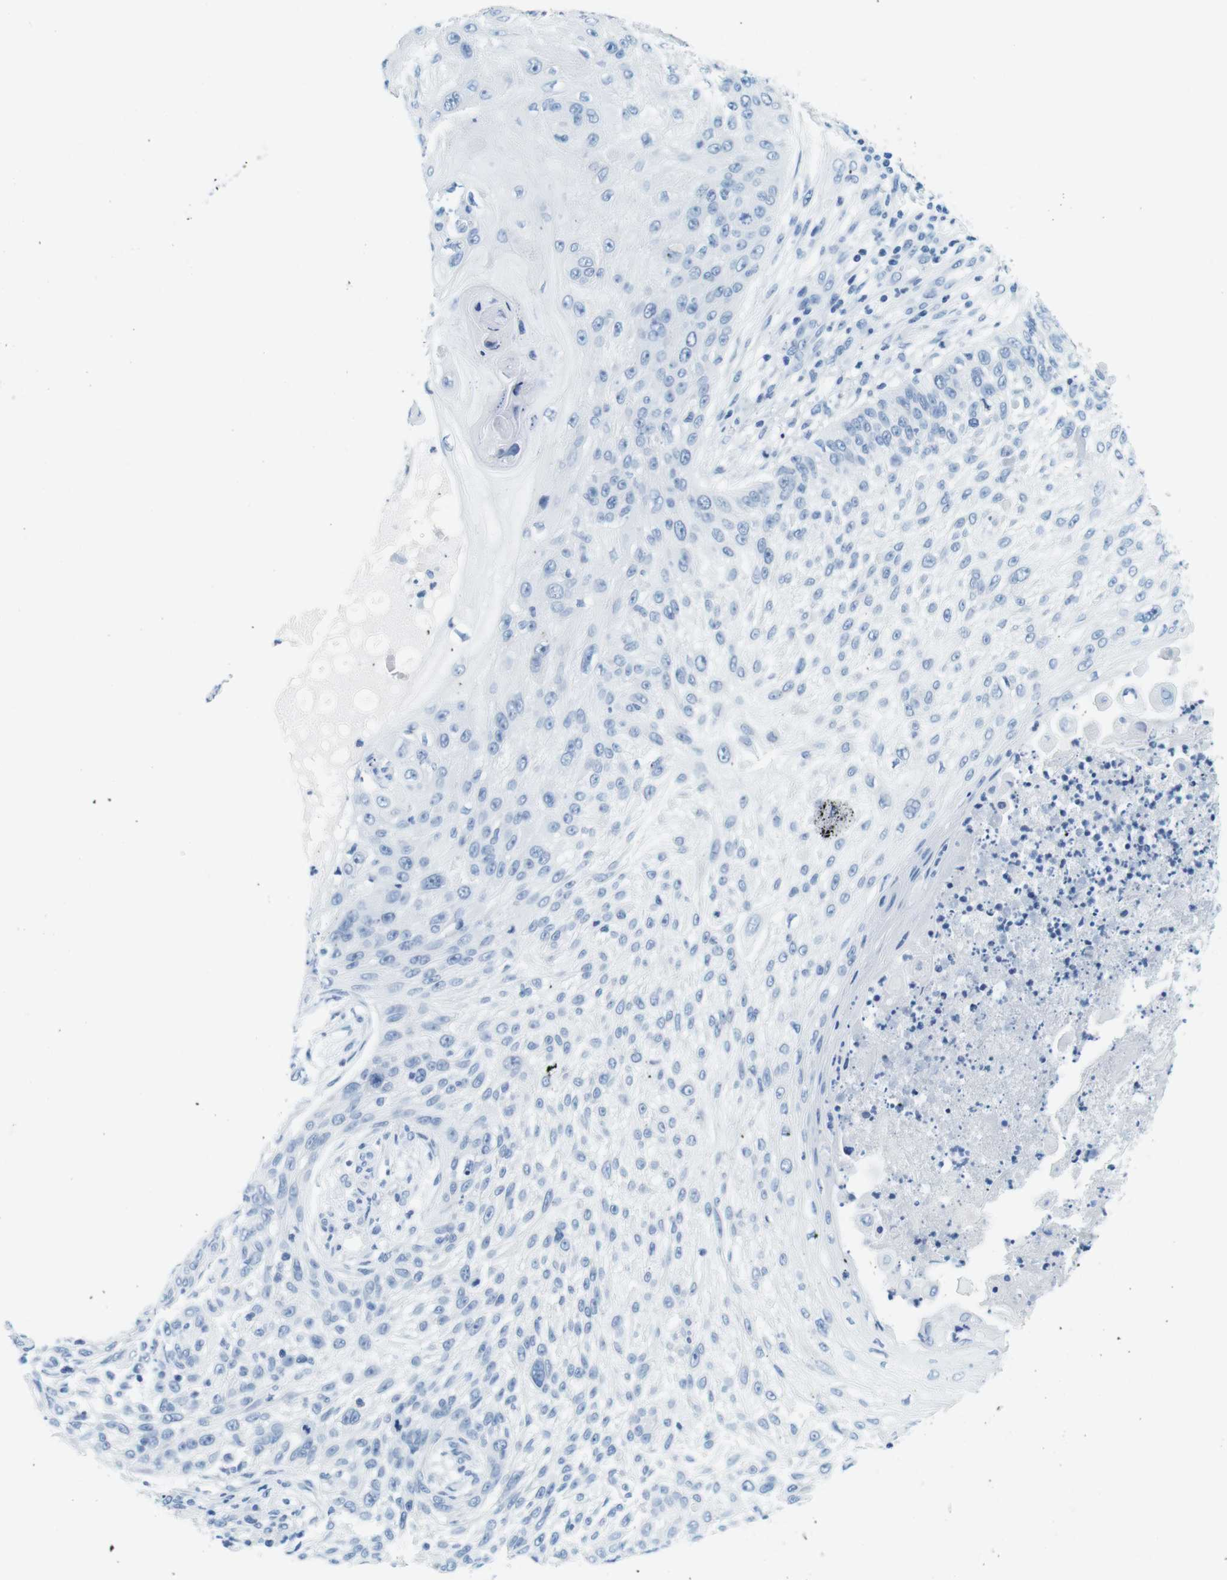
{"staining": {"intensity": "negative", "quantity": "none", "location": "none"}, "tissue": "skin cancer", "cell_type": "Tumor cells", "image_type": "cancer", "snomed": [{"axis": "morphology", "description": "Squamous cell carcinoma, NOS"}, {"axis": "topography", "description": "Skin"}], "caption": "This is a image of IHC staining of skin squamous cell carcinoma, which shows no positivity in tumor cells. The staining is performed using DAB (3,3'-diaminobenzidine) brown chromogen with nuclei counter-stained in using hematoxylin.", "gene": "CYP2C9", "patient": {"sex": "female", "age": 80}}